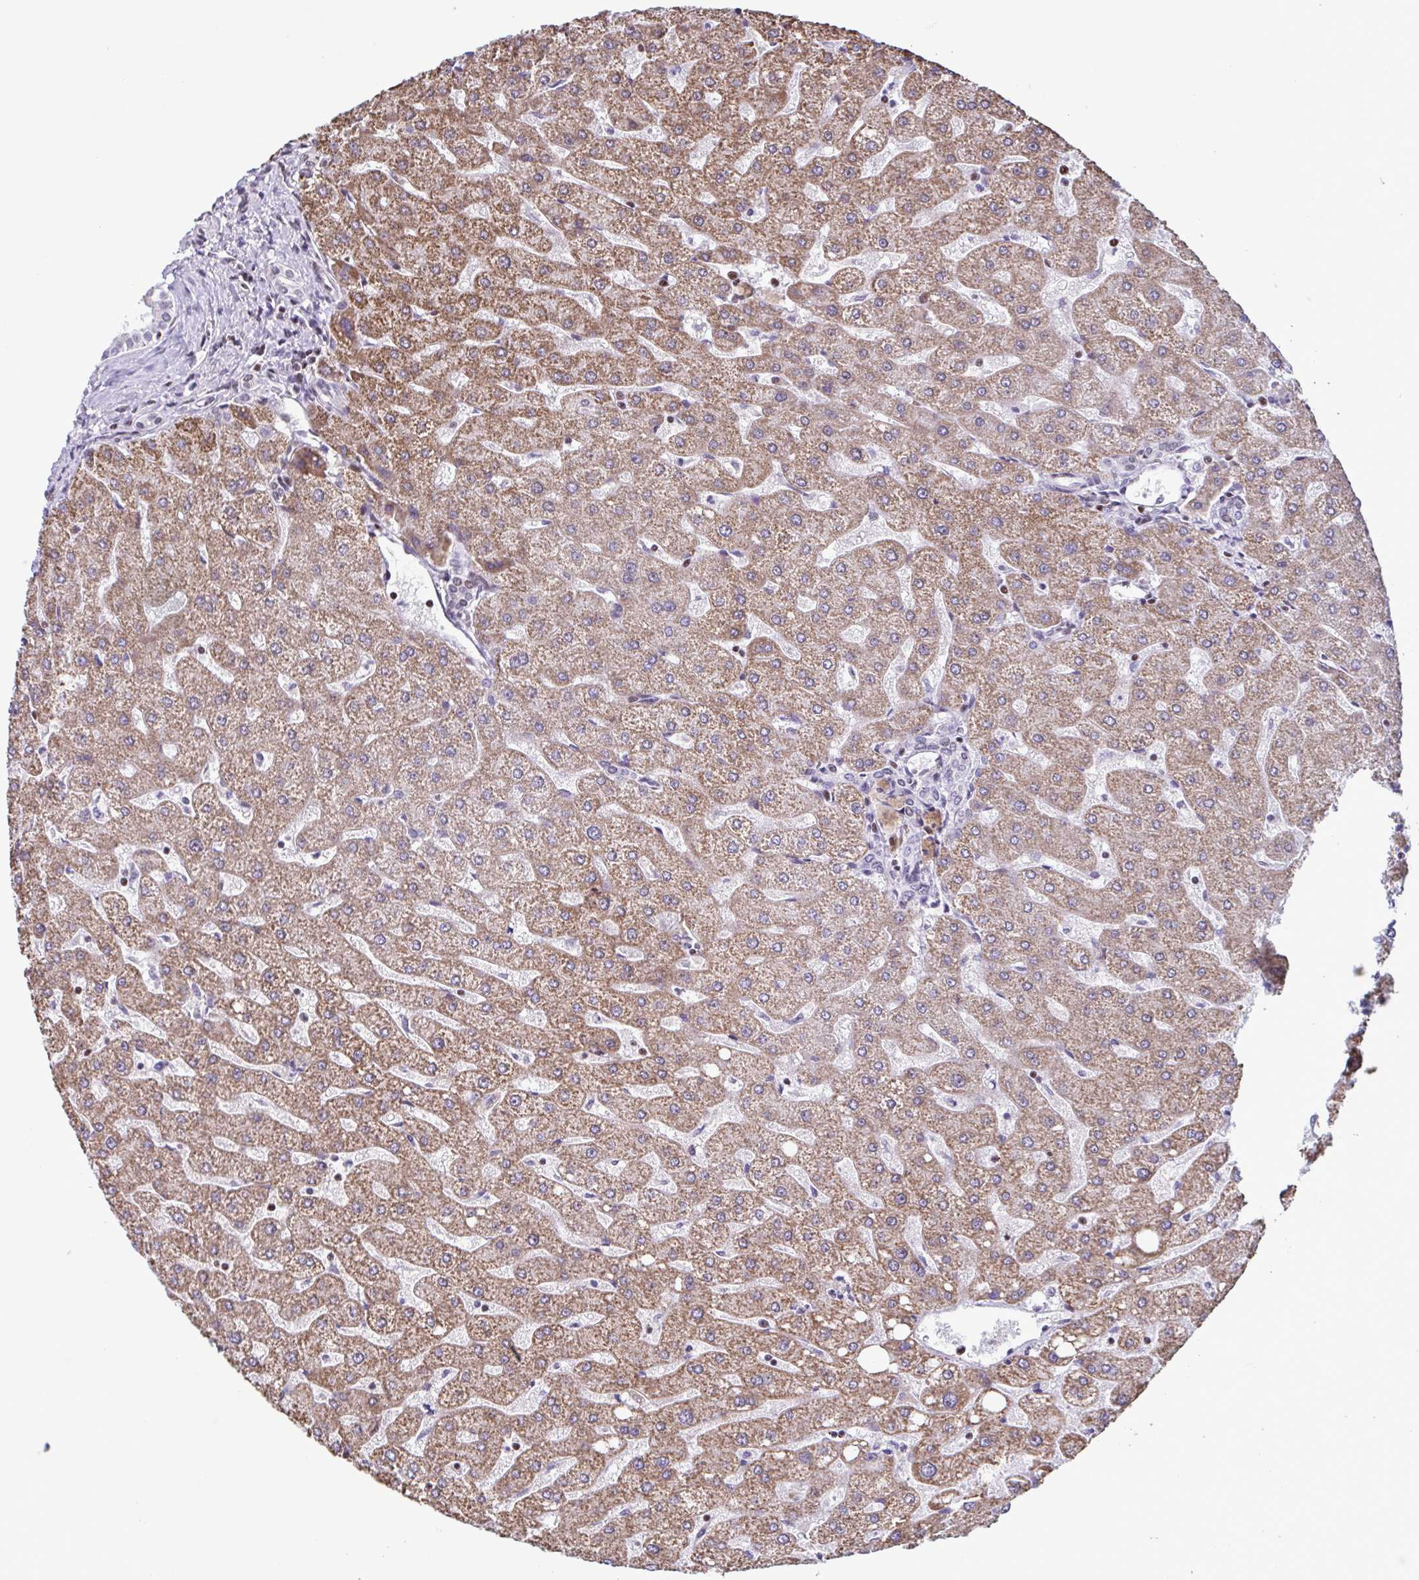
{"staining": {"intensity": "weak", "quantity": "<25%", "location": "nuclear"}, "tissue": "liver", "cell_type": "Cholangiocytes", "image_type": "normal", "snomed": [{"axis": "morphology", "description": "Normal tissue, NOS"}, {"axis": "topography", "description": "Liver"}], "caption": "DAB (3,3'-diaminobenzidine) immunohistochemical staining of unremarkable liver demonstrates no significant staining in cholangiocytes. (DAB immunohistochemistry visualized using brightfield microscopy, high magnification).", "gene": "TIMM21", "patient": {"sex": "male", "age": 67}}